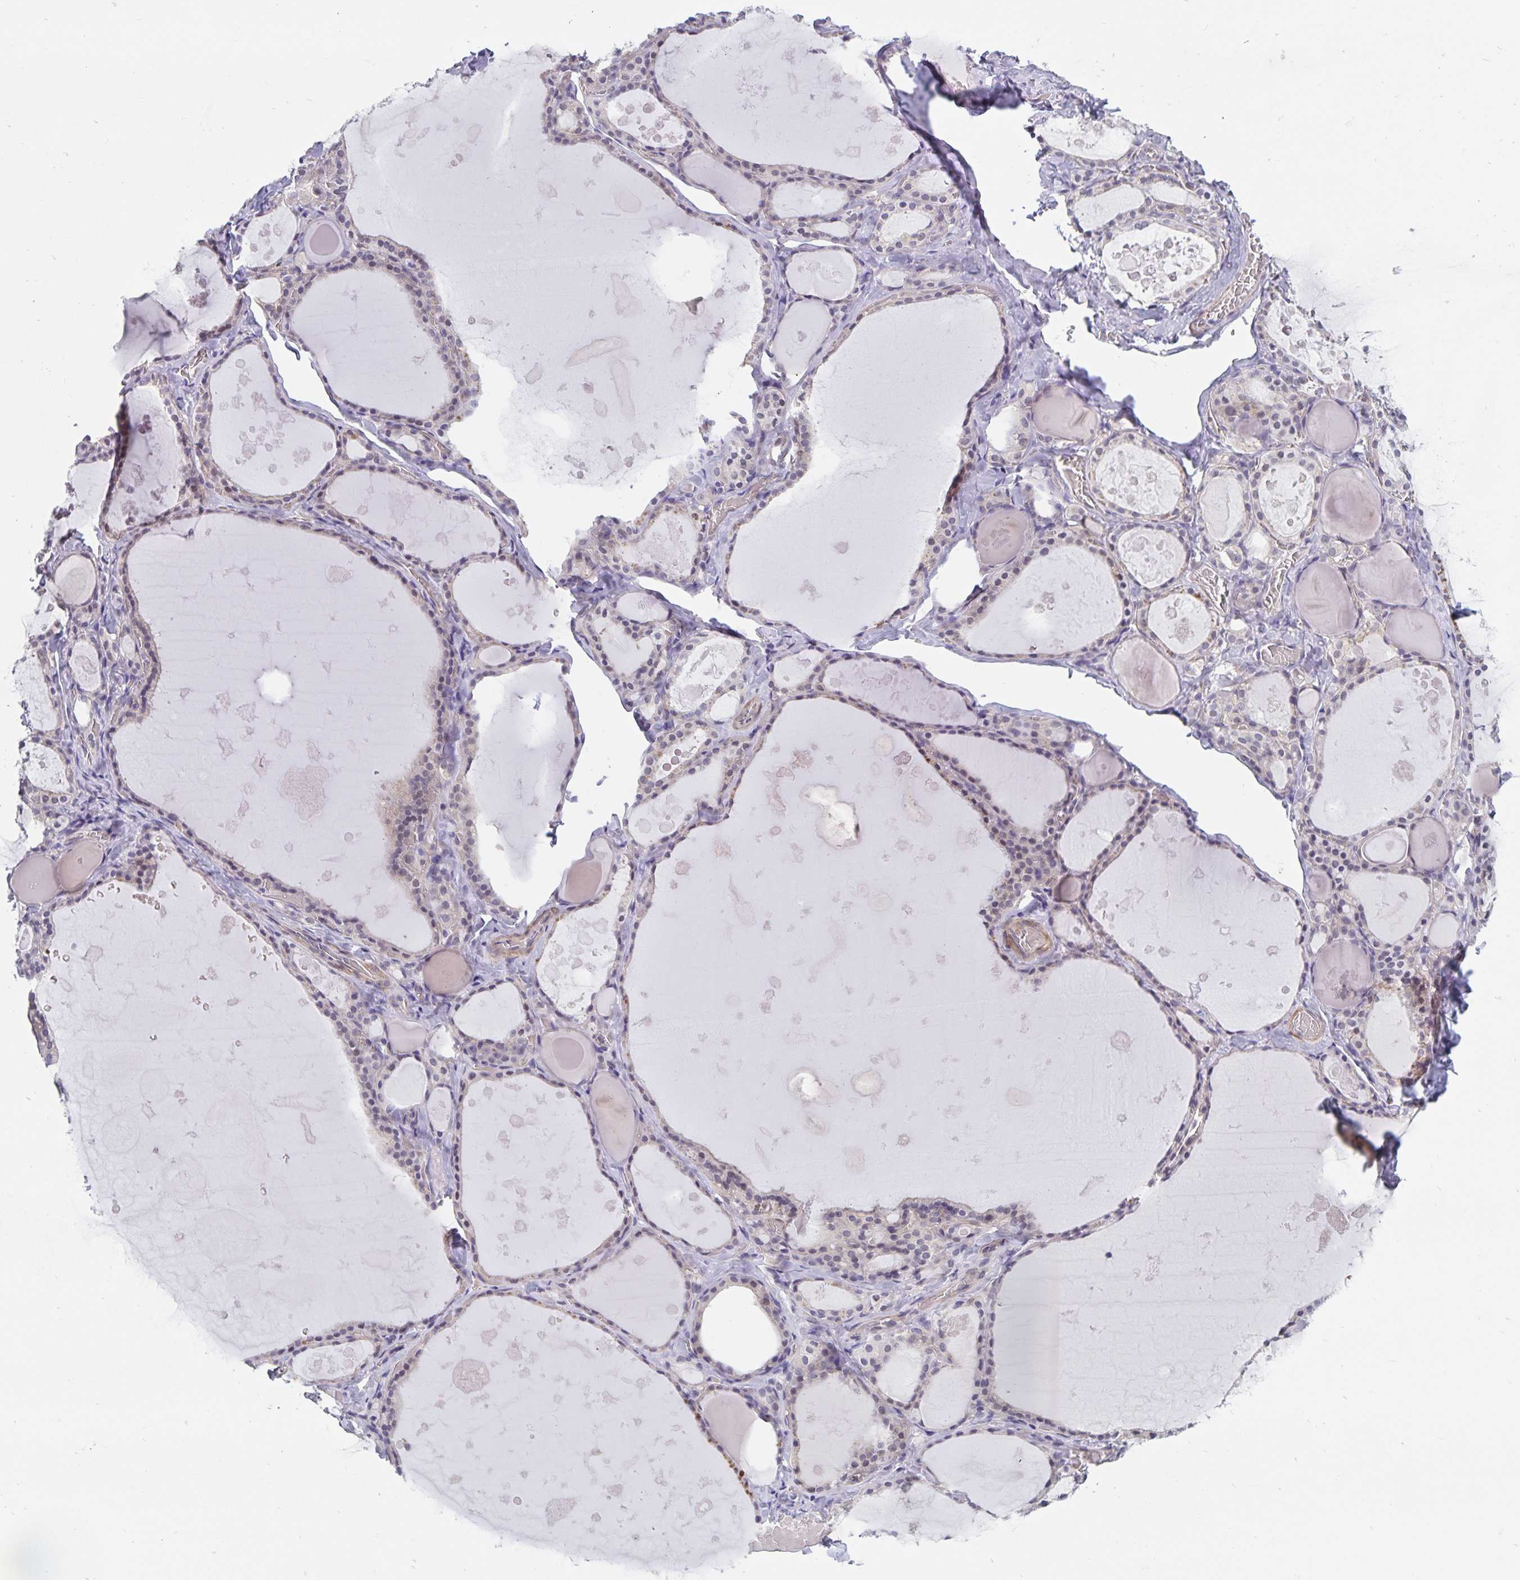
{"staining": {"intensity": "weak", "quantity": "25%-75%", "location": "cytoplasmic/membranous"}, "tissue": "thyroid gland", "cell_type": "Glandular cells", "image_type": "normal", "snomed": [{"axis": "morphology", "description": "Normal tissue, NOS"}, {"axis": "topography", "description": "Thyroid gland"}], "caption": "Glandular cells exhibit weak cytoplasmic/membranous expression in approximately 25%-75% of cells in benign thyroid gland.", "gene": "BAG6", "patient": {"sex": "male", "age": 56}}